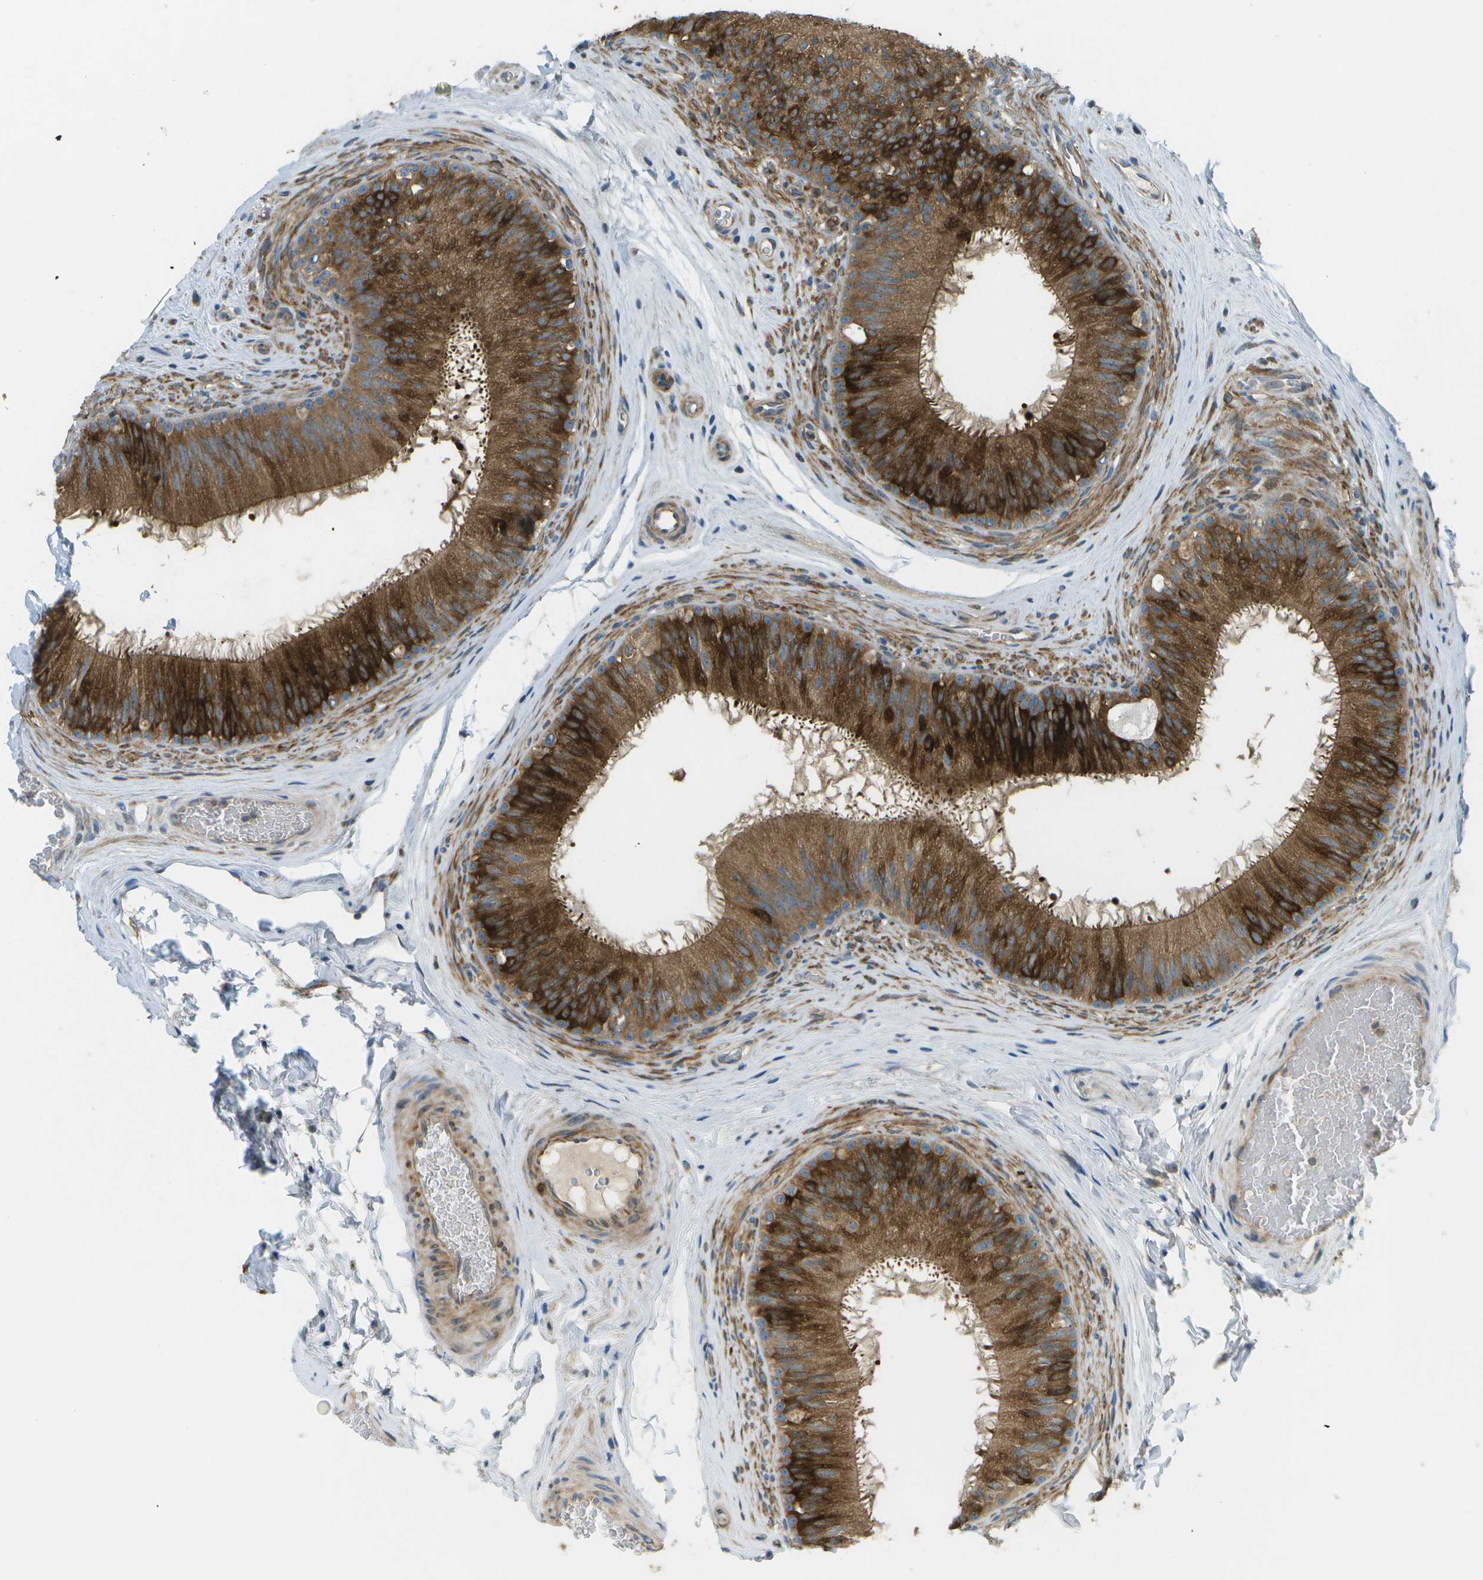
{"staining": {"intensity": "strong", "quantity": ">75%", "location": "cytoplasmic/membranous"}, "tissue": "epididymis", "cell_type": "Glandular cells", "image_type": "normal", "snomed": [{"axis": "morphology", "description": "Normal tissue, NOS"}, {"axis": "topography", "description": "Testis"}, {"axis": "topography", "description": "Epididymis"}], "caption": "Strong cytoplasmic/membranous expression is appreciated in about >75% of glandular cells in benign epididymis. (Brightfield microscopy of DAB IHC at high magnification).", "gene": "WNK2", "patient": {"sex": "male", "age": 36}}